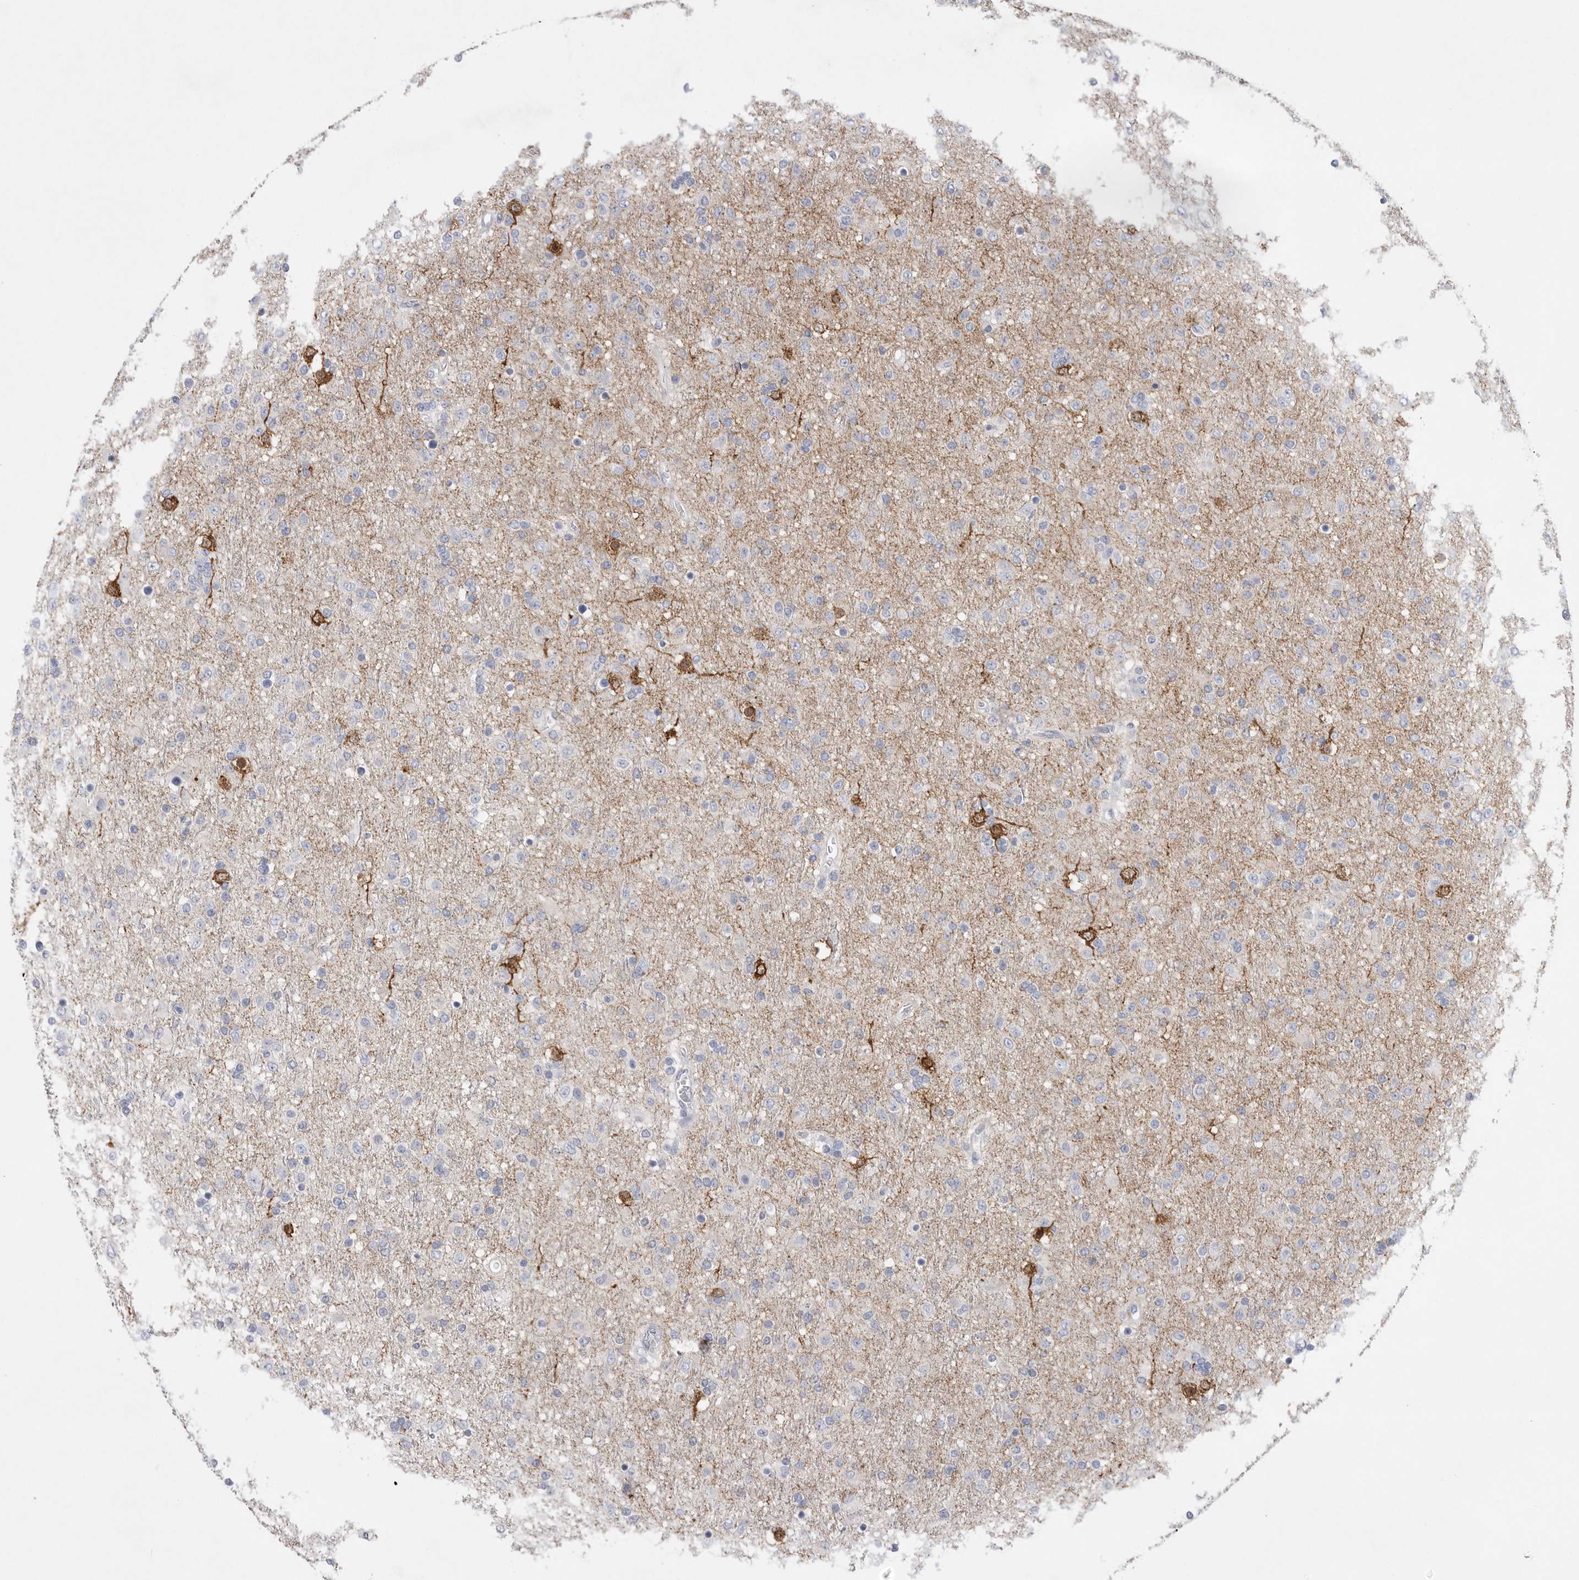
{"staining": {"intensity": "negative", "quantity": "none", "location": "none"}, "tissue": "glioma", "cell_type": "Tumor cells", "image_type": "cancer", "snomed": [{"axis": "morphology", "description": "Glioma, malignant, Low grade"}, {"axis": "topography", "description": "Brain"}], "caption": "This histopathology image is of low-grade glioma (malignant) stained with immunohistochemistry to label a protein in brown with the nuclei are counter-stained blue. There is no expression in tumor cells.", "gene": "CAMK2B", "patient": {"sex": "male", "age": 65}}